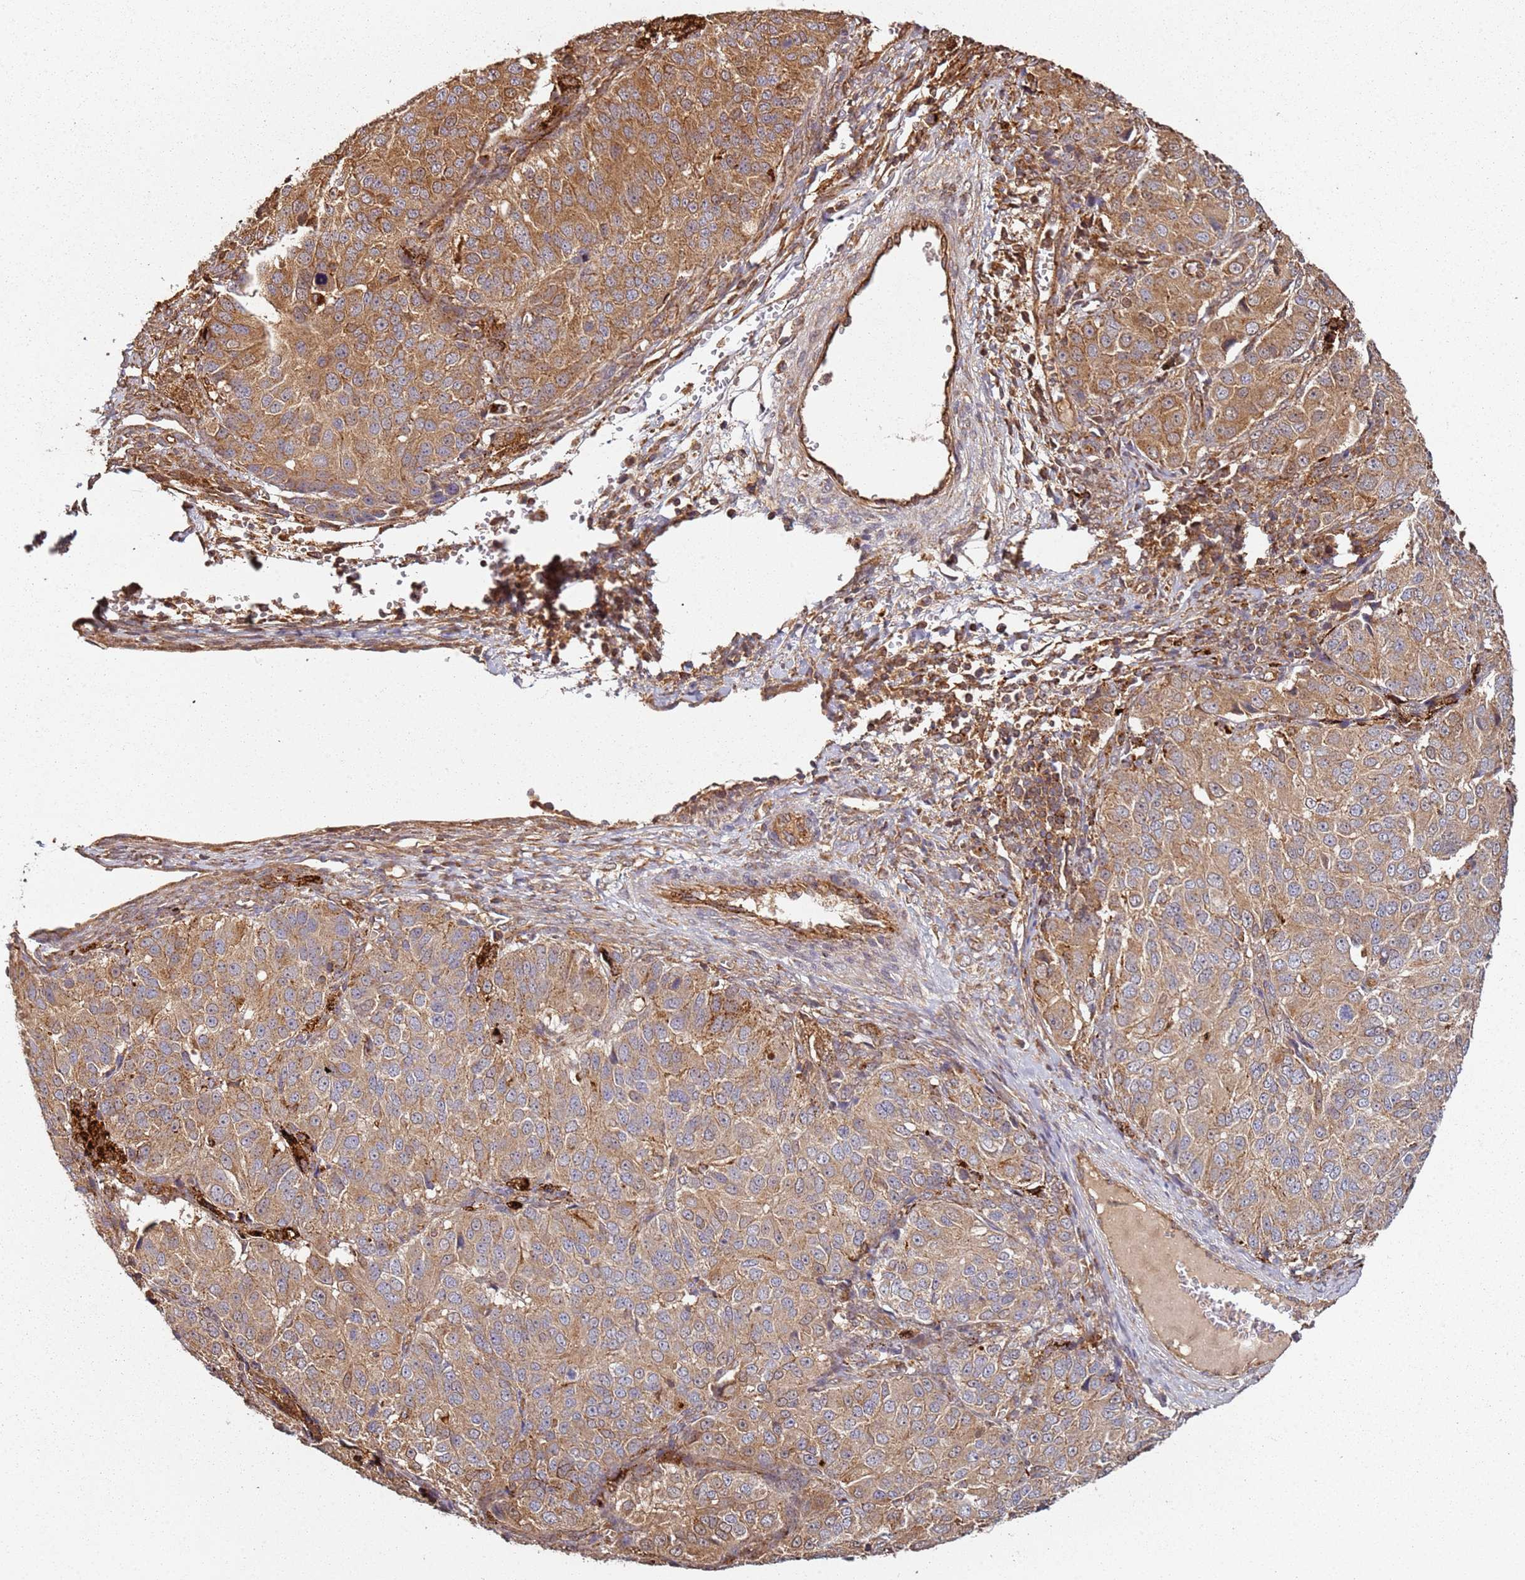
{"staining": {"intensity": "moderate", "quantity": ">75%", "location": "cytoplasmic/membranous"}, "tissue": "ovarian cancer", "cell_type": "Tumor cells", "image_type": "cancer", "snomed": [{"axis": "morphology", "description": "Carcinoma, endometroid"}, {"axis": "topography", "description": "Ovary"}], "caption": "Human endometroid carcinoma (ovarian) stained with a brown dye displays moderate cytoplasmic/membranous positive positivity in about >75% of tumor cells.", "gene": "SCGB2B2", "patient": {"sex": "female", "age": 51}}